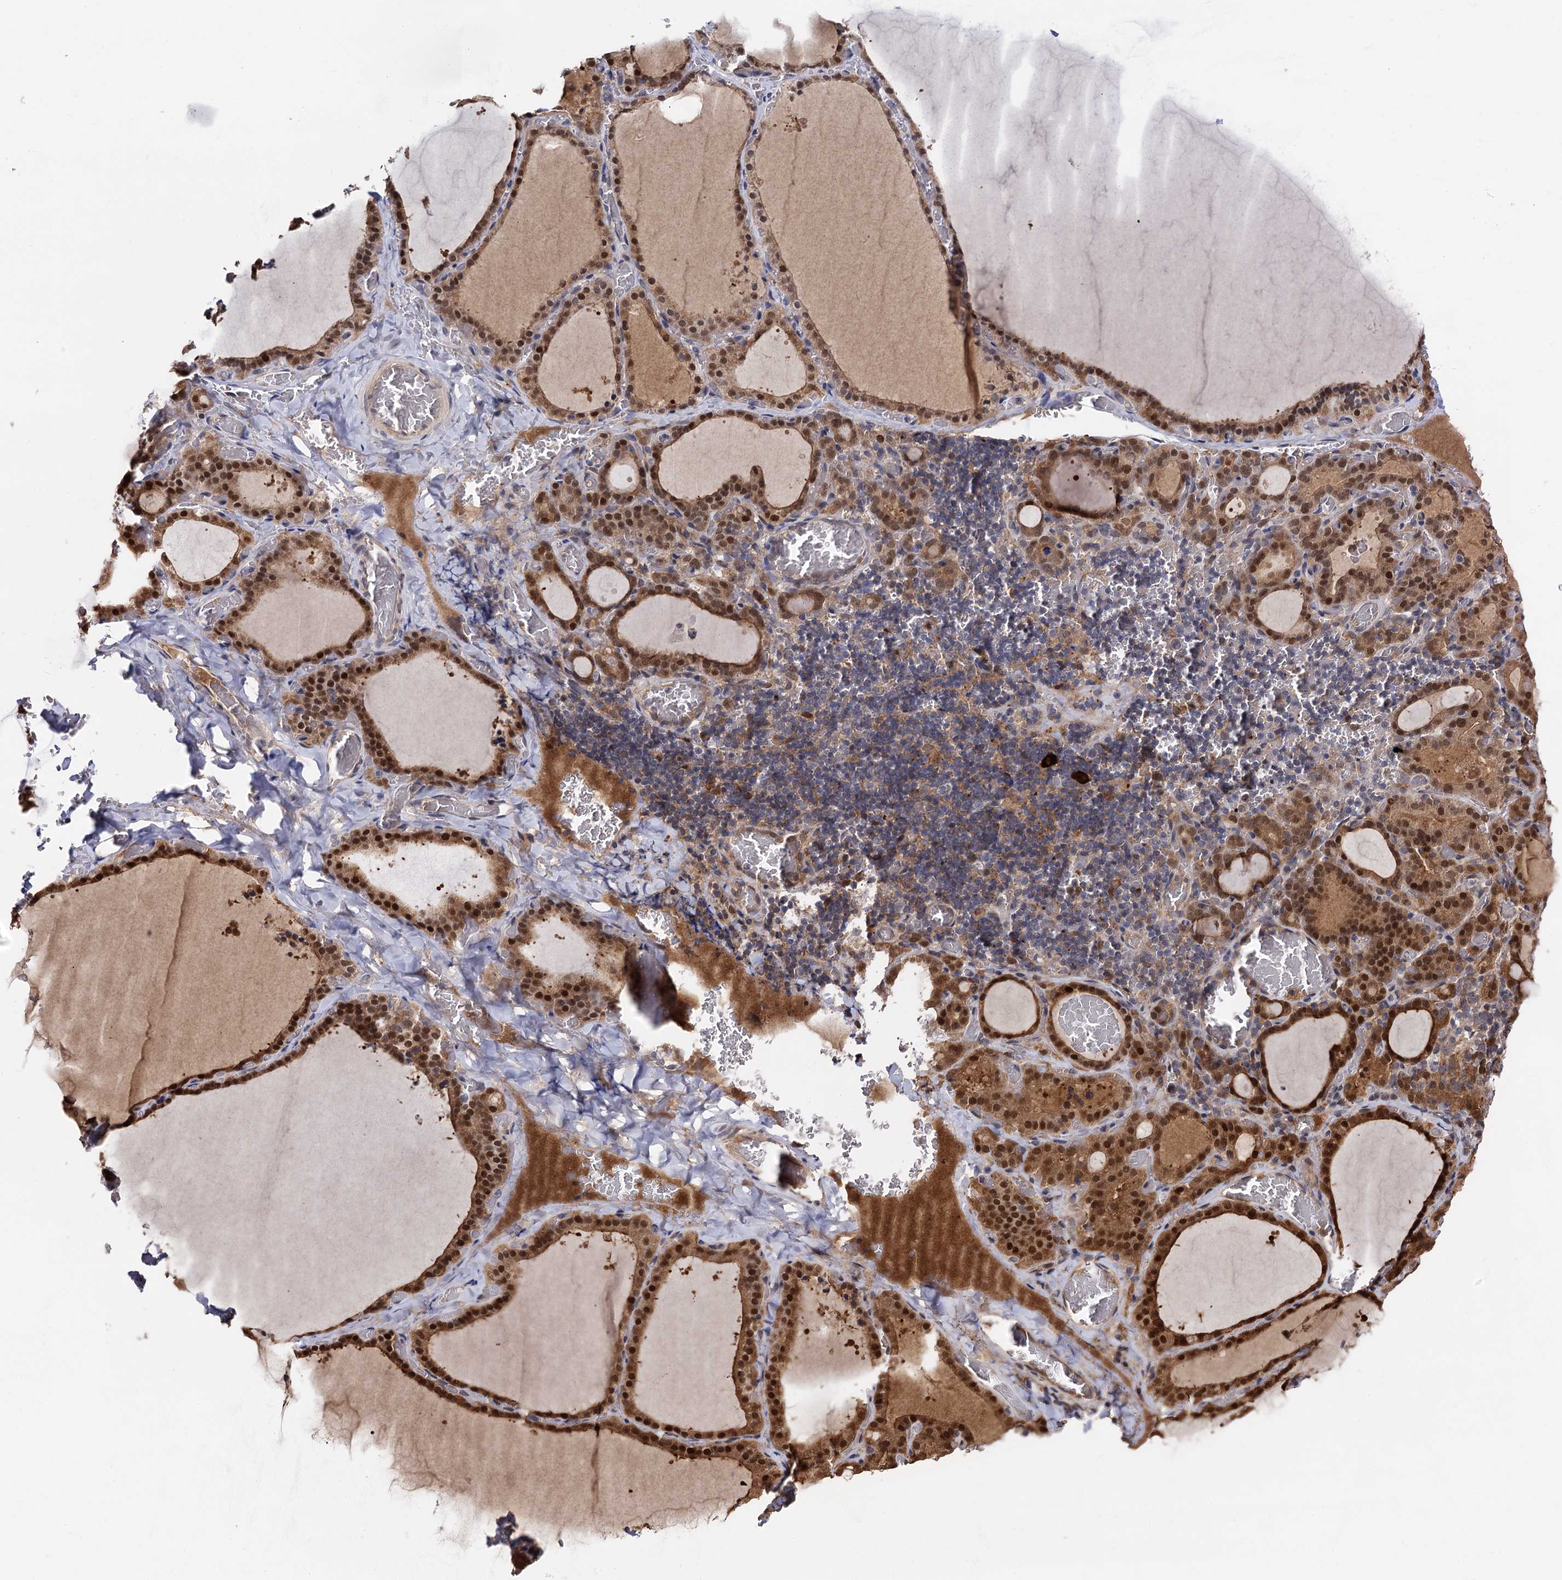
{"staining": {"intensity": "strong", "quantity": ">75%", "location": "cytoplasmic/membranous,nuclear"}, "tissue": "thyroid gland", "cell_type": "Glandular cells", "image_type": "normal", "snomed": [{"axis": "morphology", "description": "Normal tissue, NOS"}, {"axis": "topography", "description": "Thyroid gland"}], "caption": "An image showing strong cytoplasmic/membranous,nuclear staining in about >75% of glandular cells in unremarkable thyroid gland, as visualized by brown immunohistochemical staining.", "gene": "SELENOP", "patient": {"sex": "female", "age": 39}}